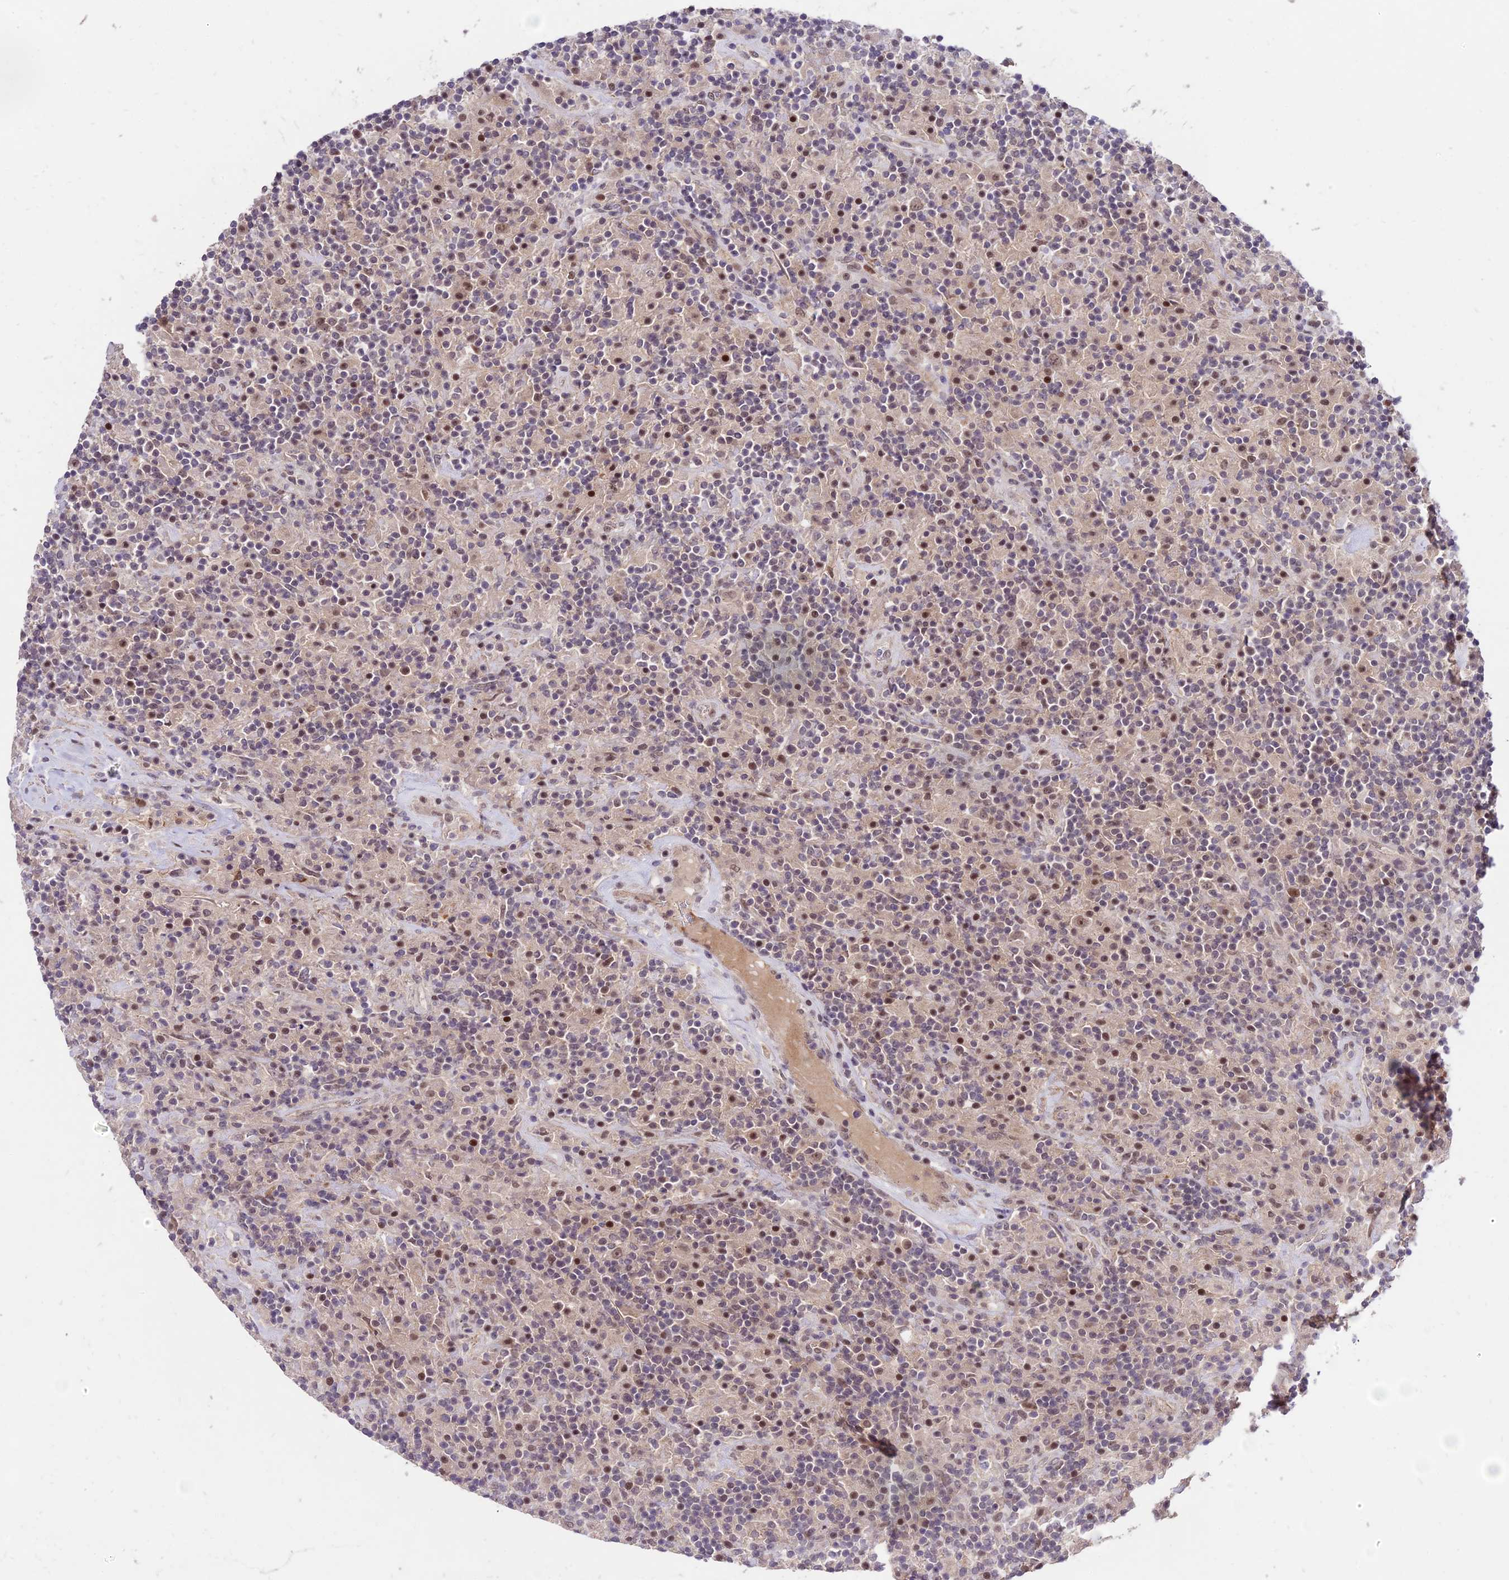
{"staining": {"intensity": "weak", "quantity": ">75%", "location": "nuclear"}, "tissue": "lymphoma", "cell_type": "Tumor cells", "image_type": "cancer", "snomed": [{"axis": "morphology", "description": "Hodgkin's disease, NOS"}, {"axis": "topography", "description": "Lymph node"}], "caption": "Immunohistochemistry (IHC) histopathology image of neoplastic tissue: lymphoma stained using IHC demonstrates low levels of weak protein expression localized specifically in the nuclear of tumor cells, appearing as a nuclear brown color.", "gene": "ZNF85", "patient": {"sex": "male", "age": 70}}